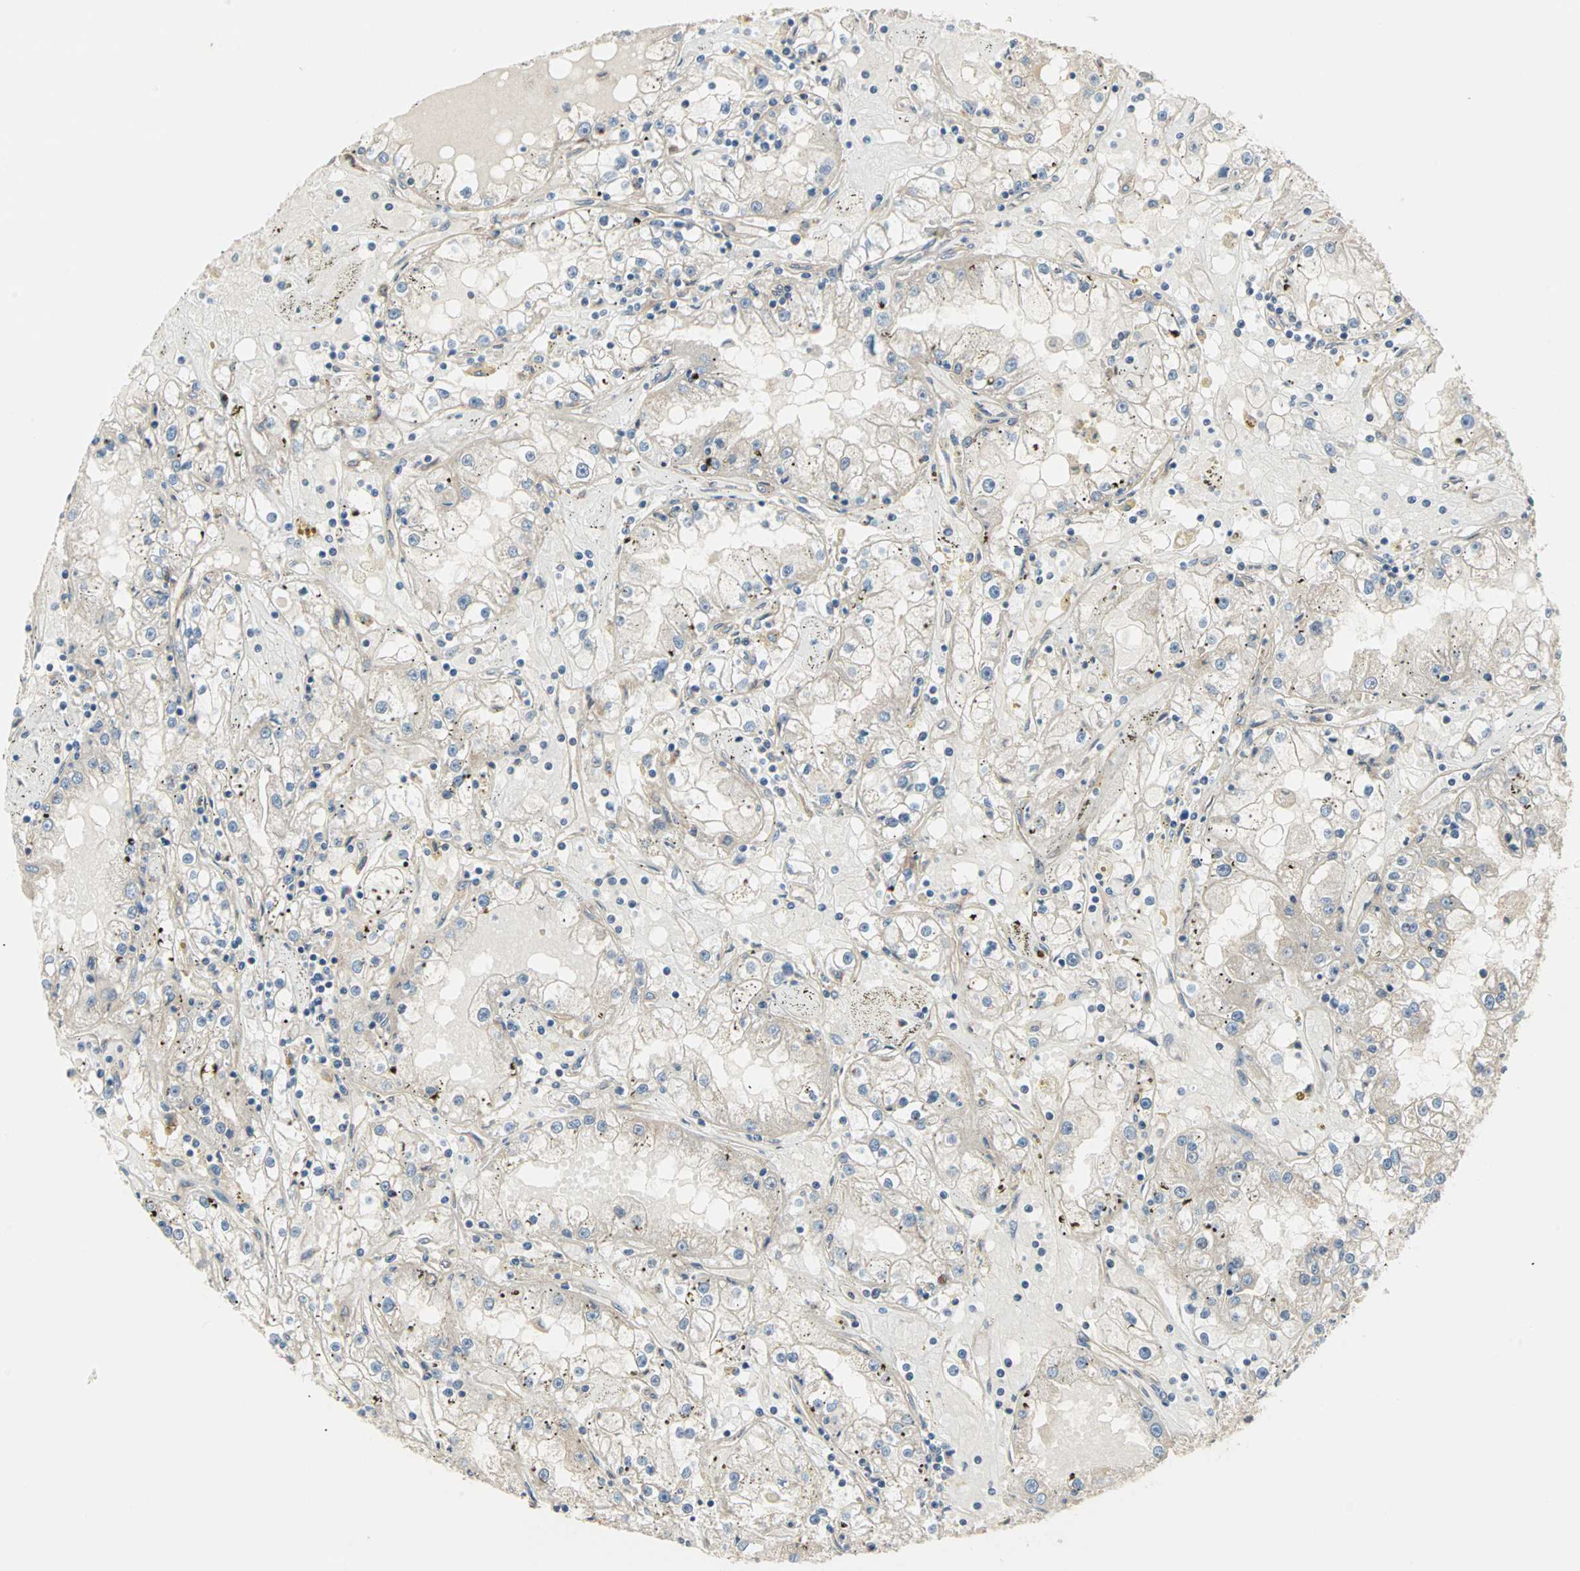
{"staining": {"intensity": "weak", "quantity": "<25%", "location": "cytoplasmic/membranous"}, "tissue": "renal cancer", "cell_type": "Tumor cells", "image_type": "cancer", "snomed": [{"axis": "morphology", "description": "Adenocarcinoma, NOS"}, {"axis": "topography", "description": "Kidney"}], "caption": "Micrograph shows no protein expression in tumor cells of adenocarcinoma (renal) tissue.", "gene": "PDE8A", "patient": {"sex": "male", "age": 56}}